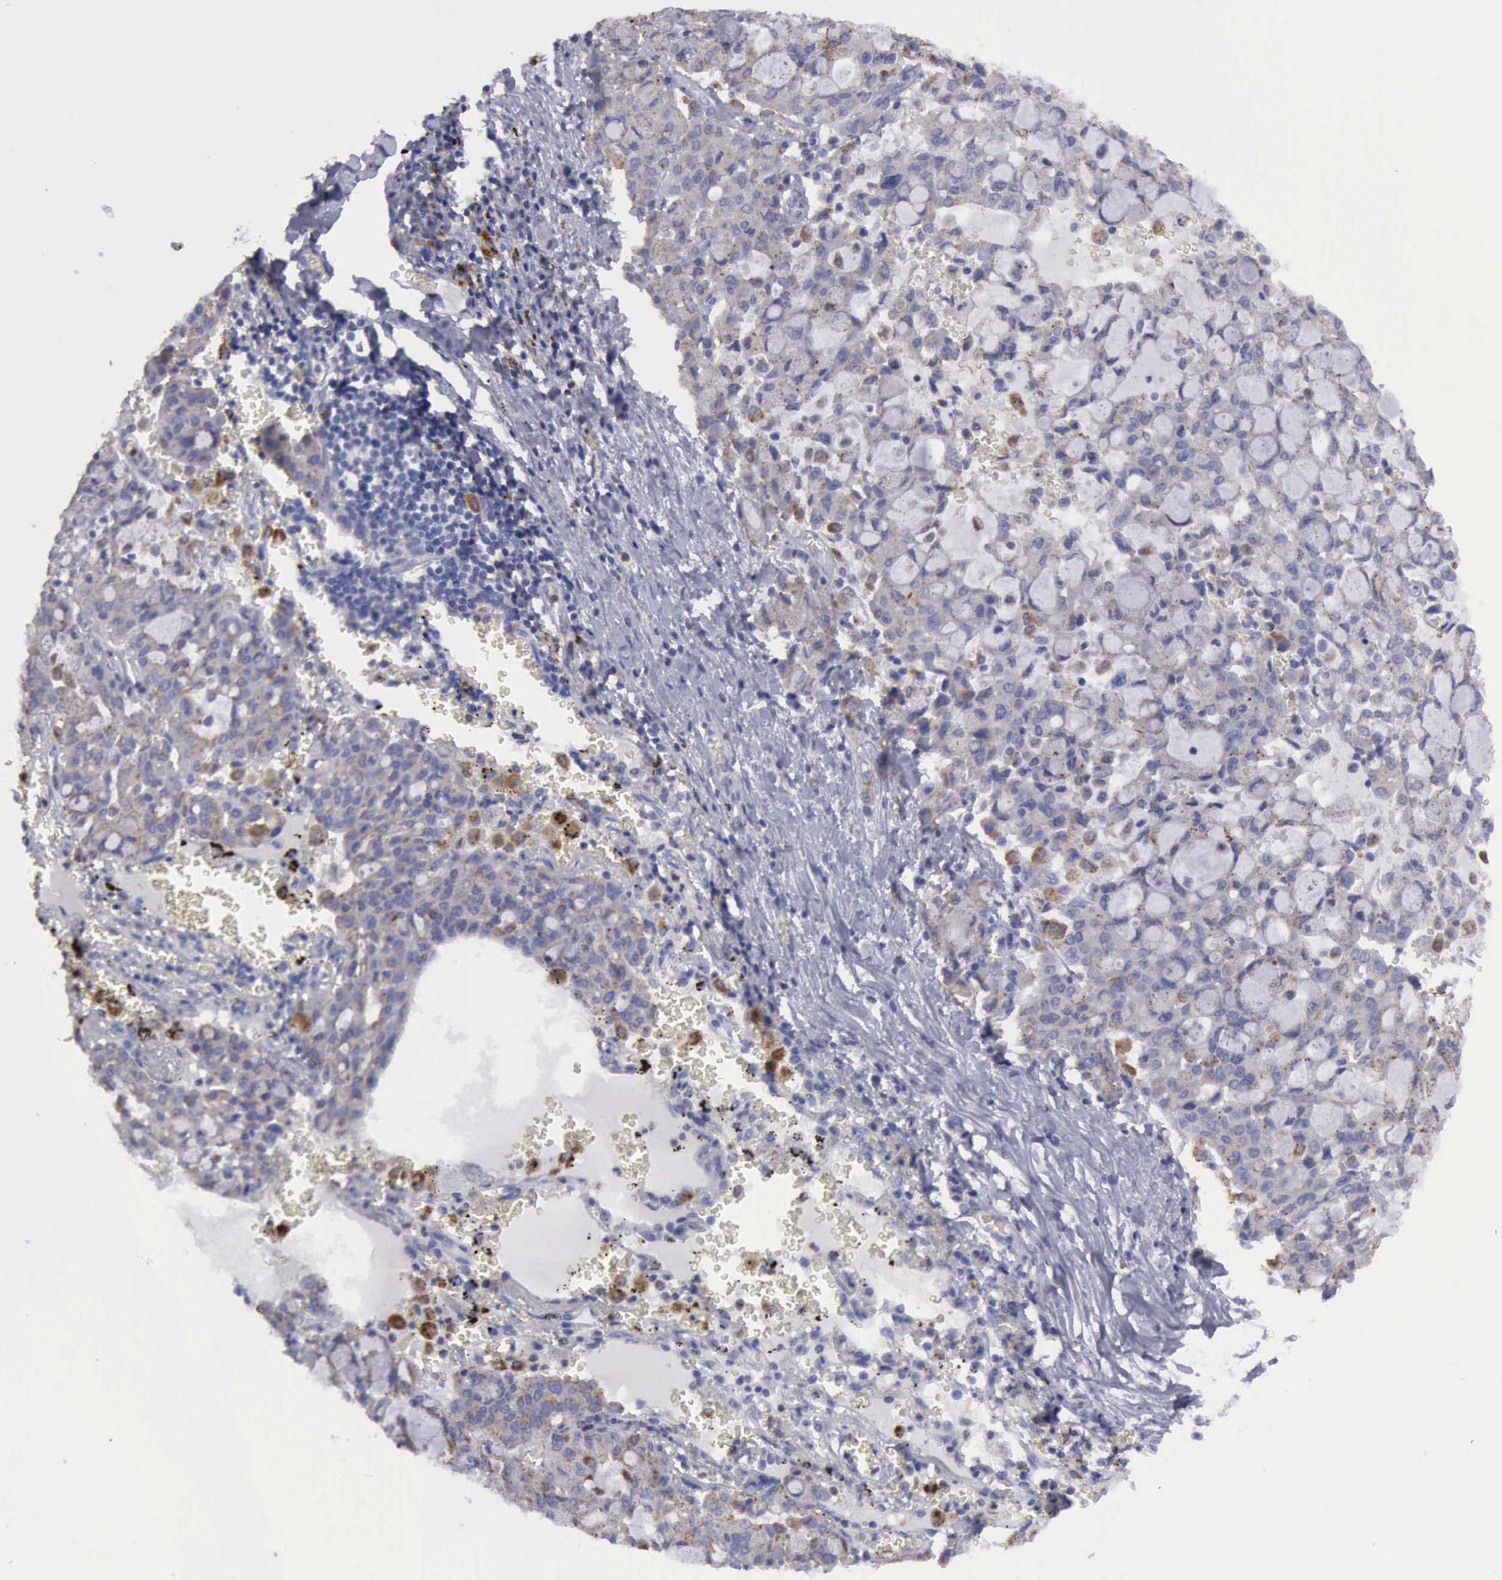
{"staining": {"intensity": "weak", "quantity": "25%-75%", "location": "cytoplasmic/membranous"}, "tissue": "lung cancer", "cell_type": "Tumor cells", "image_type": "cancer", "snomed": [{"axis": "morphology", "description": "Adenocarcinoma, NOS"}, {"axis": "topography", "description": "Lung"}], "caption": "The histopathology image displays immunohistochemical staining of lung cancer. There is weak cytoplasmic/membranous staining is seen in about 25%-75% of tumor cells. The protein of interest is shown in brown color, while the nuclei are stained blue.", "gene": "CTSS", "patient": {"sex": "female", "age": 44}}